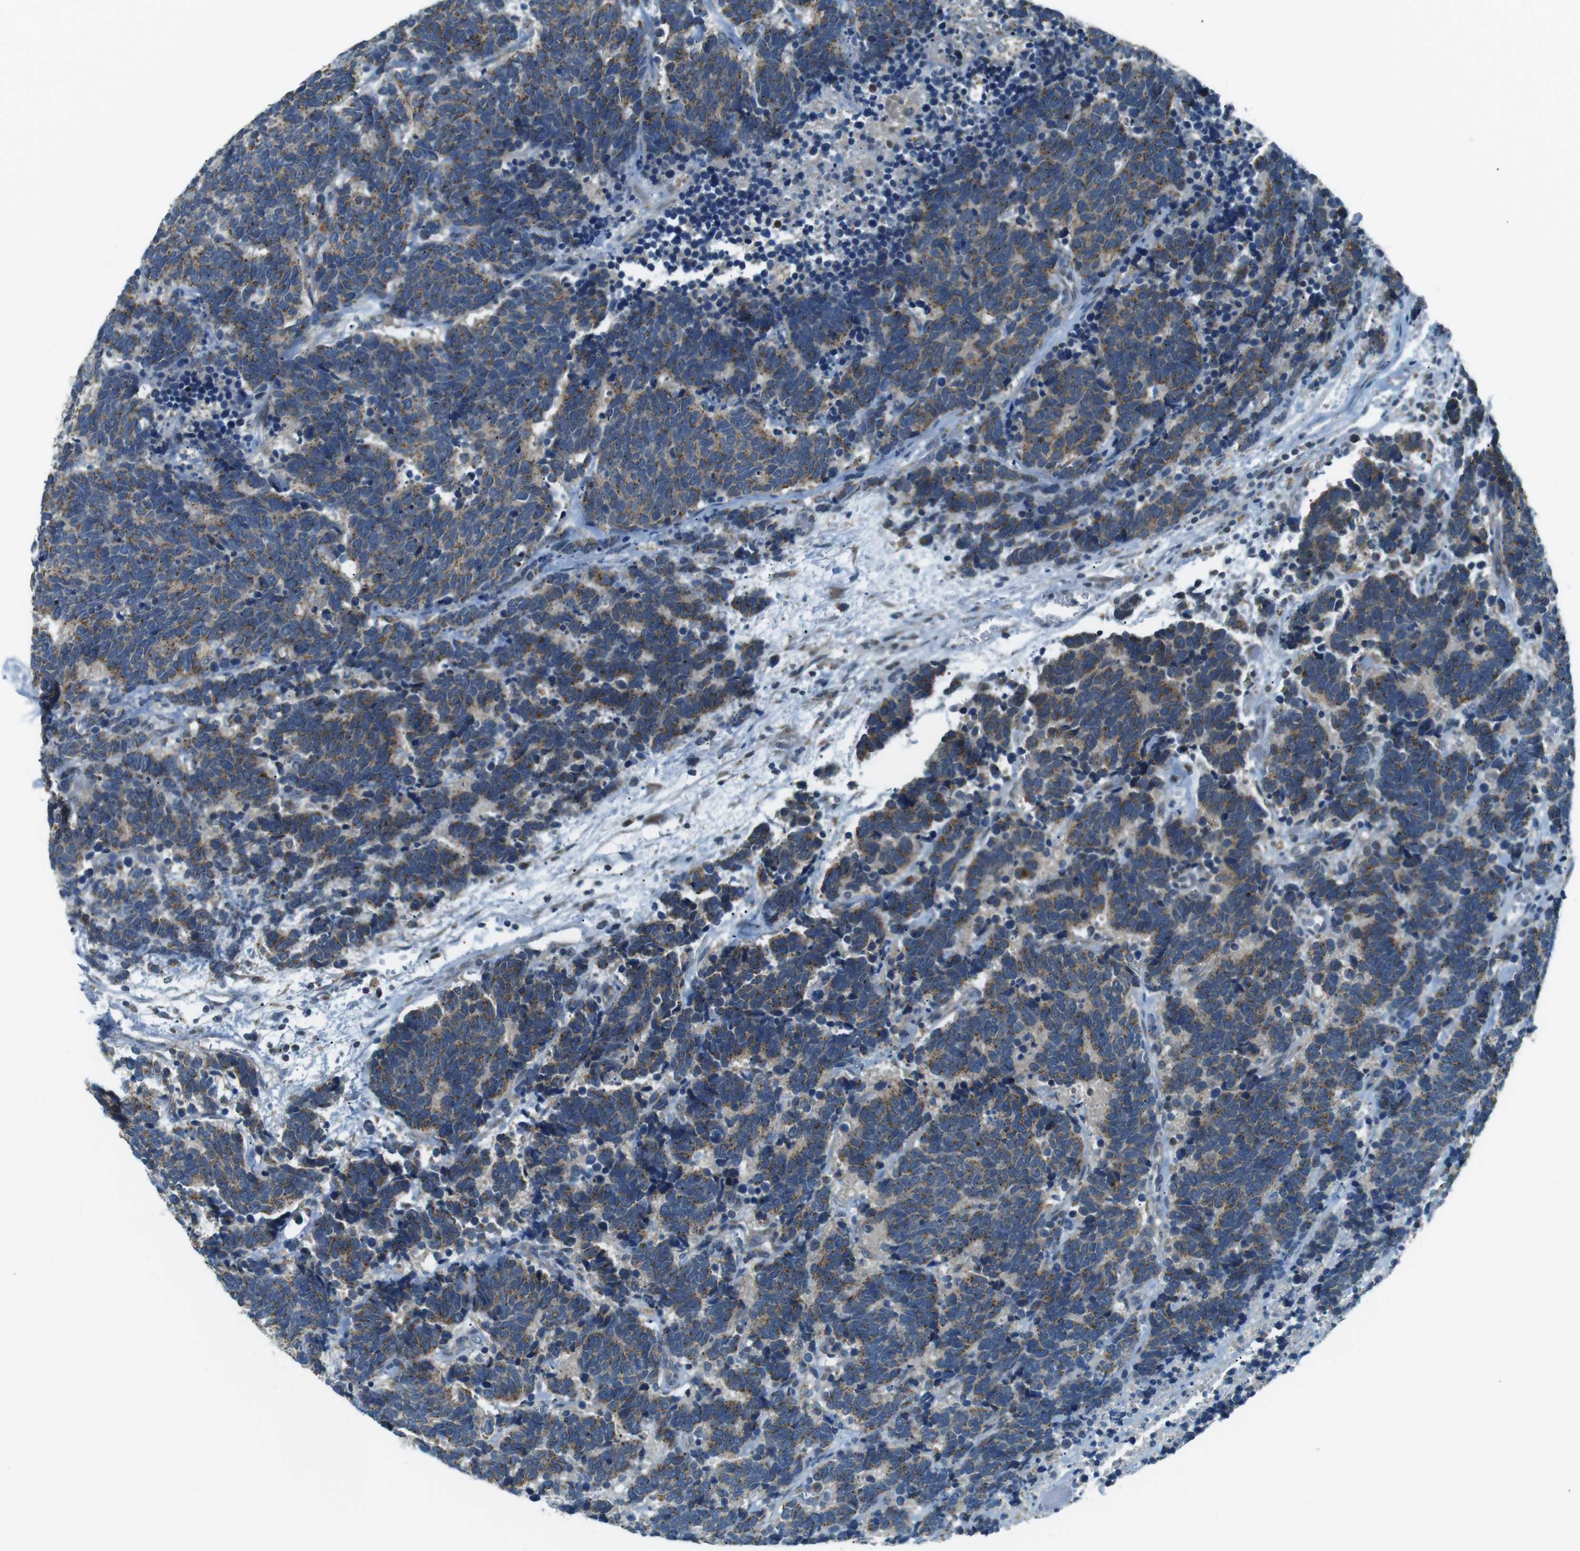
{"staining": {"intensity": "weak", "quantity": ">75%", "location": "cytoplasmic/membranous"}, "tissue": "carcinoid", "cell_type": "Tumor cells", "image_type": "cancer", "snomed": [{"axis": "morphology", "description": "Carcinoma, NOS"}, {"axis": "morphology", "description": "Carcinoid, malignant, NOS"}, {"axis": "topography", "description": "Urinary bladder"}], "caption": "There is low levels of weak cytoplasmic/membranous staining in tumor cells of carcinoid, as demonstrated by immunohistochemical staining (brown color).", "gene": "FAM3B", "patient": {"sex": "male", "age": 57}}